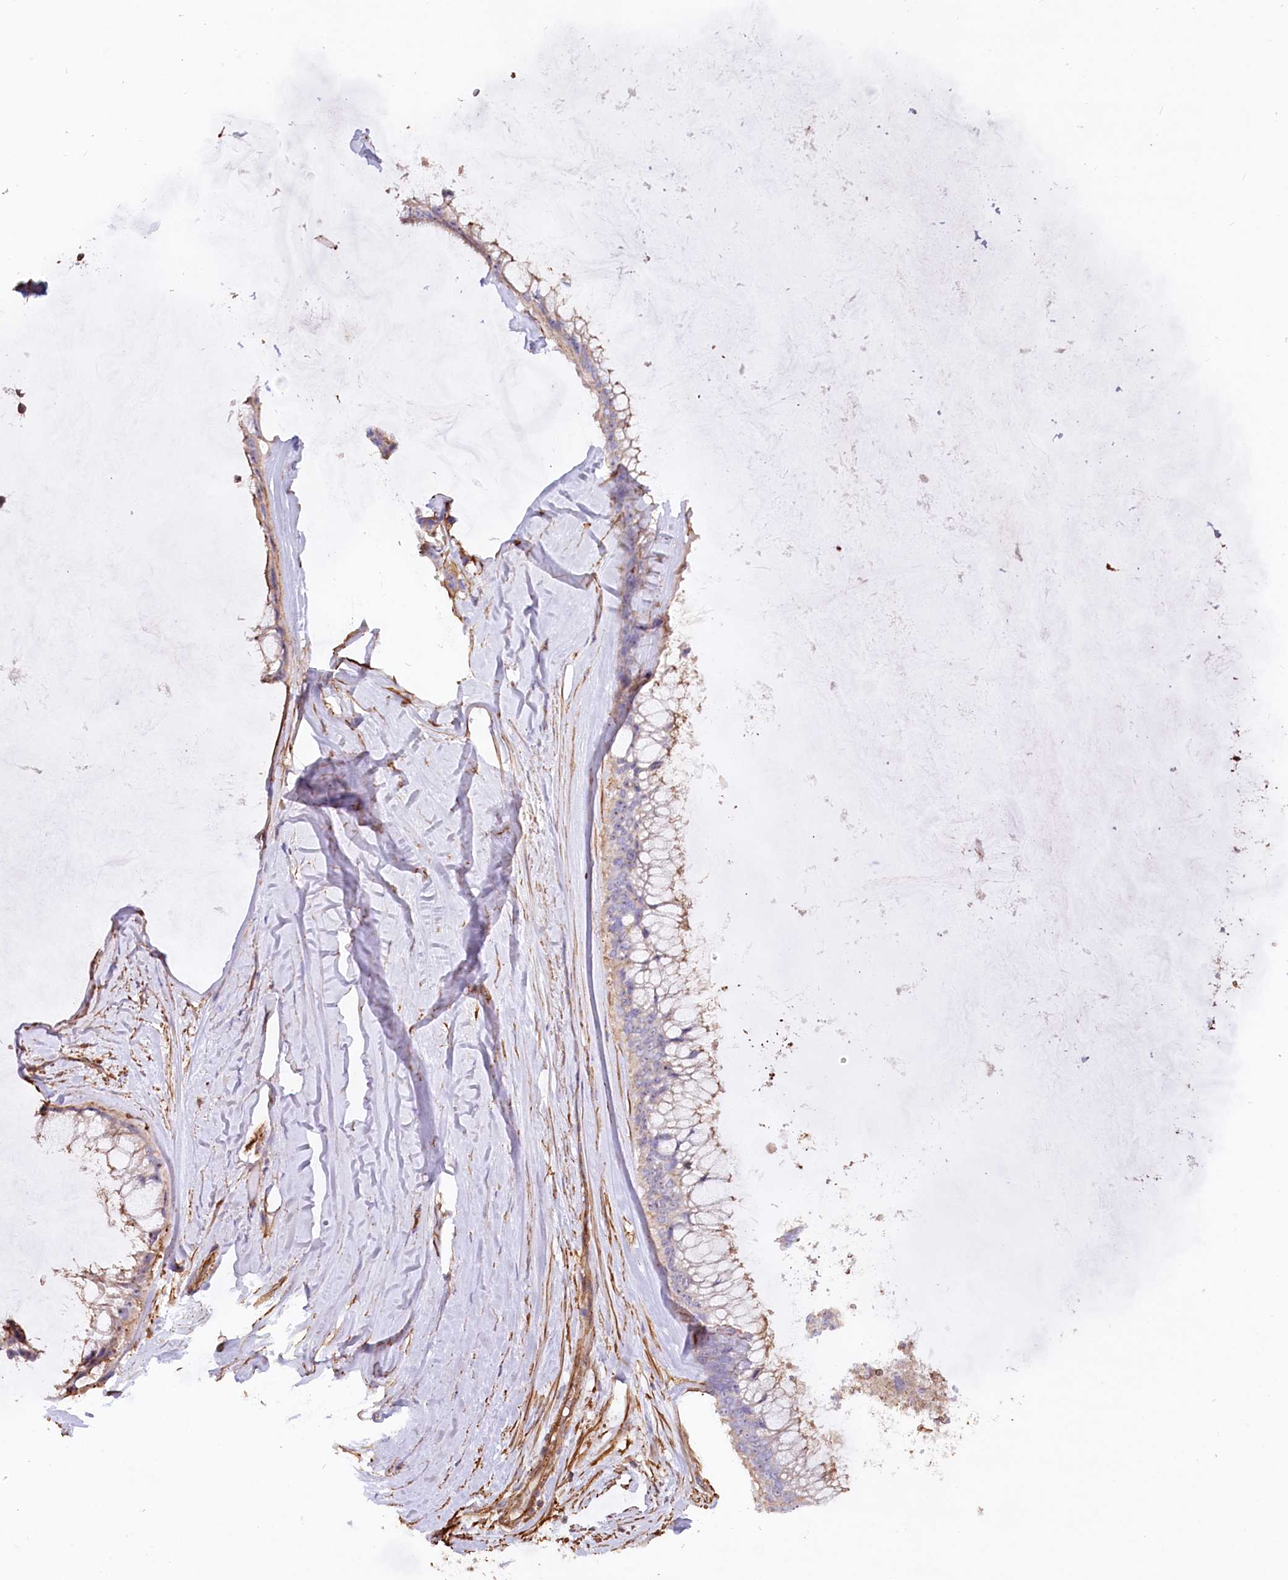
{"staining": {"intensity": "weak", "quantity": "<25%", "location": "cytoplasmic/membranous"}, "tissue": "ovarian cancer", "cell_type": "Tumor cells", "image_type": "cancer", "snomed": [{"axis": "morphology", "description": "Cystadenocarcinoma, mucinous, NOS"}, {"axis": "topography", "description": "Ovary"}], "caption": "This is a image of immunohistochemistry (IHC) staining of ovarian cancer, which shows no staining in tumor cells.", "gene": "WDR36", "patient": {"sex": "female", "age": 39}}